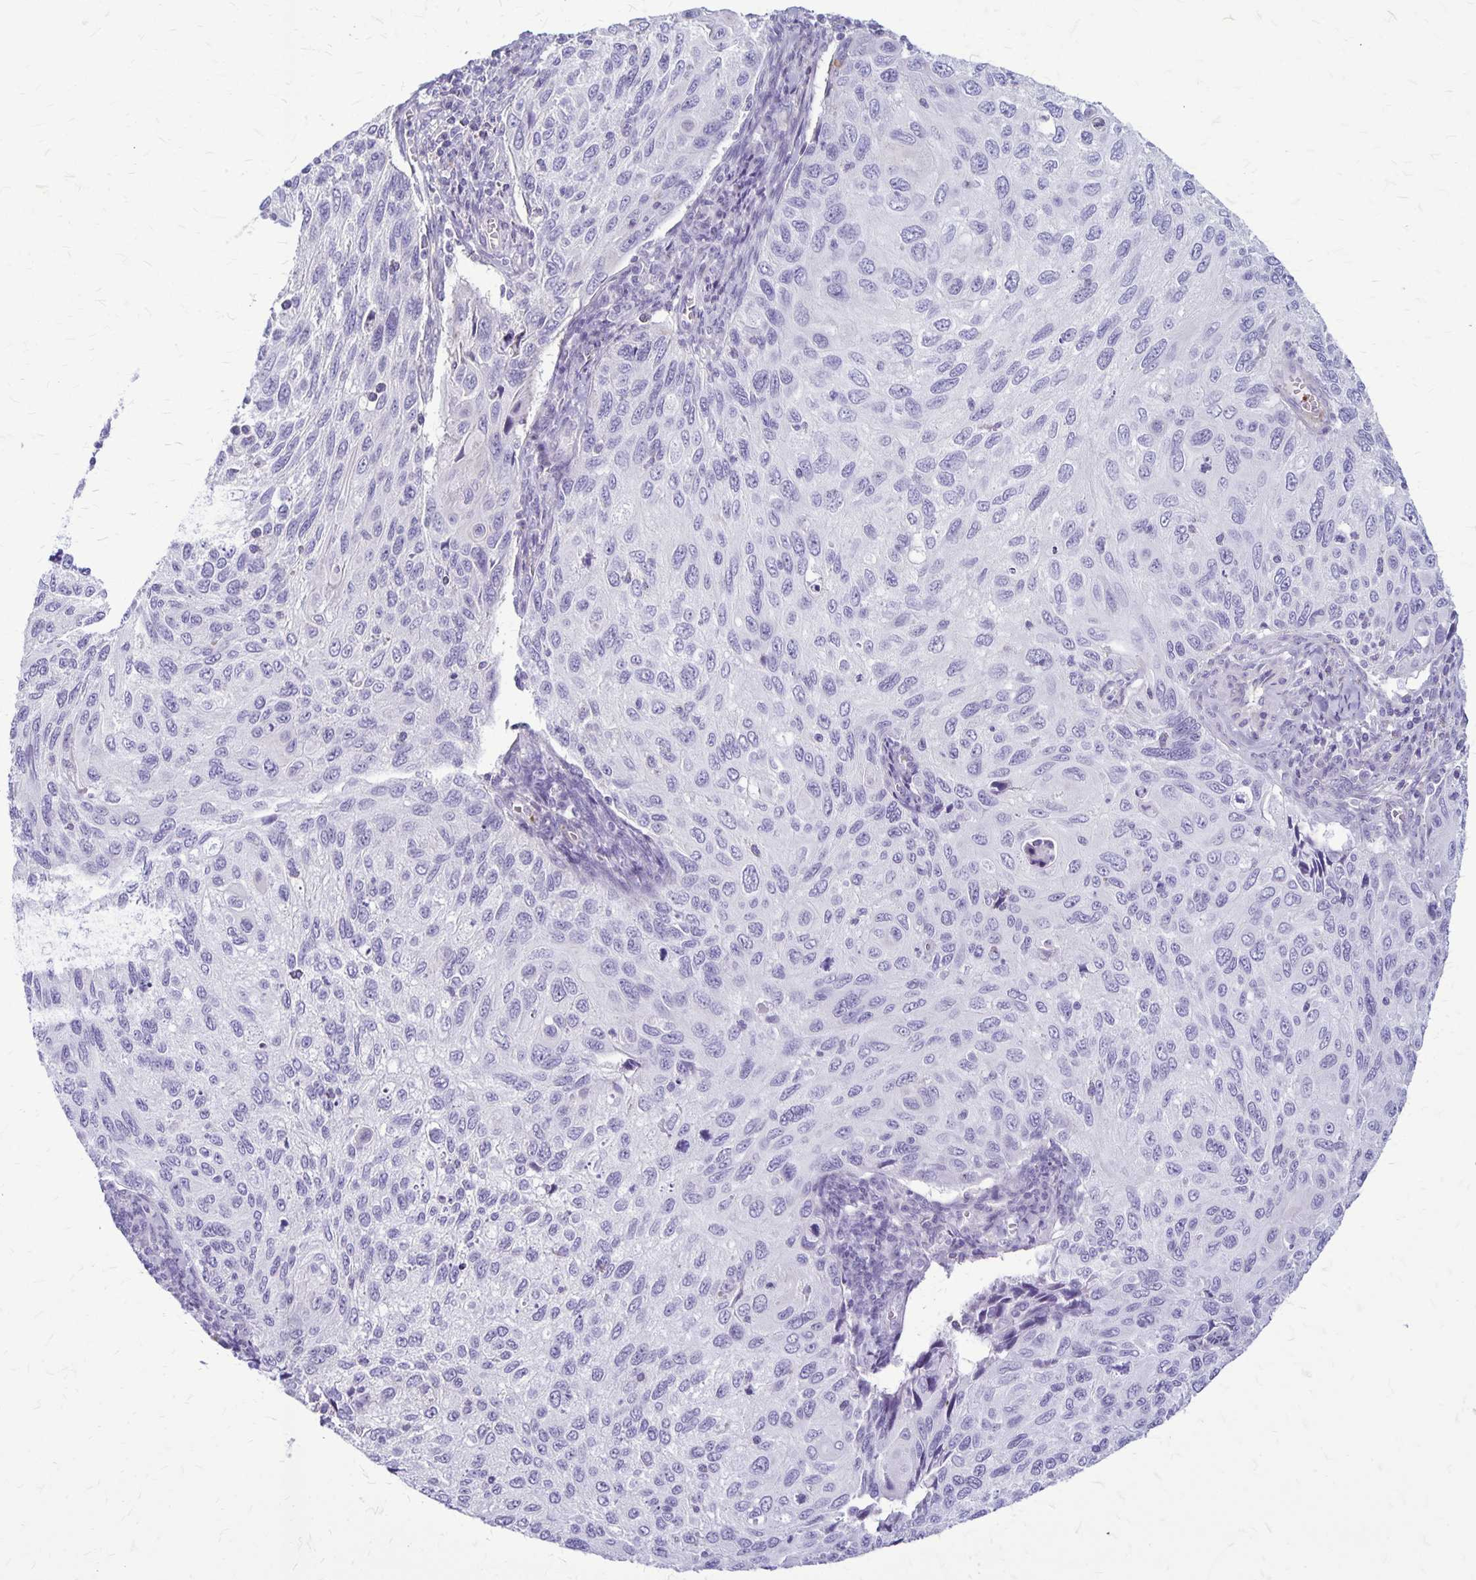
{"staining": {"intensity": "negative", "quantity": "none", "location": "none"}, "tissue": "cervical cancer", "cell_type": "Tumor cells", "image_type": "cancer", "snomed": [{"axis": "morphology", "description": "Squamous cell carcinoma, NOS"}, {"axis": "topography", "description": "Cervix"}], "caption": "Immunohistochemistry of cervical cancer (squamous cell carcinoma) exhibits no expression in tumor cells.", "gene": "GP9", "patient": {"sex": "female", "age": 70}}